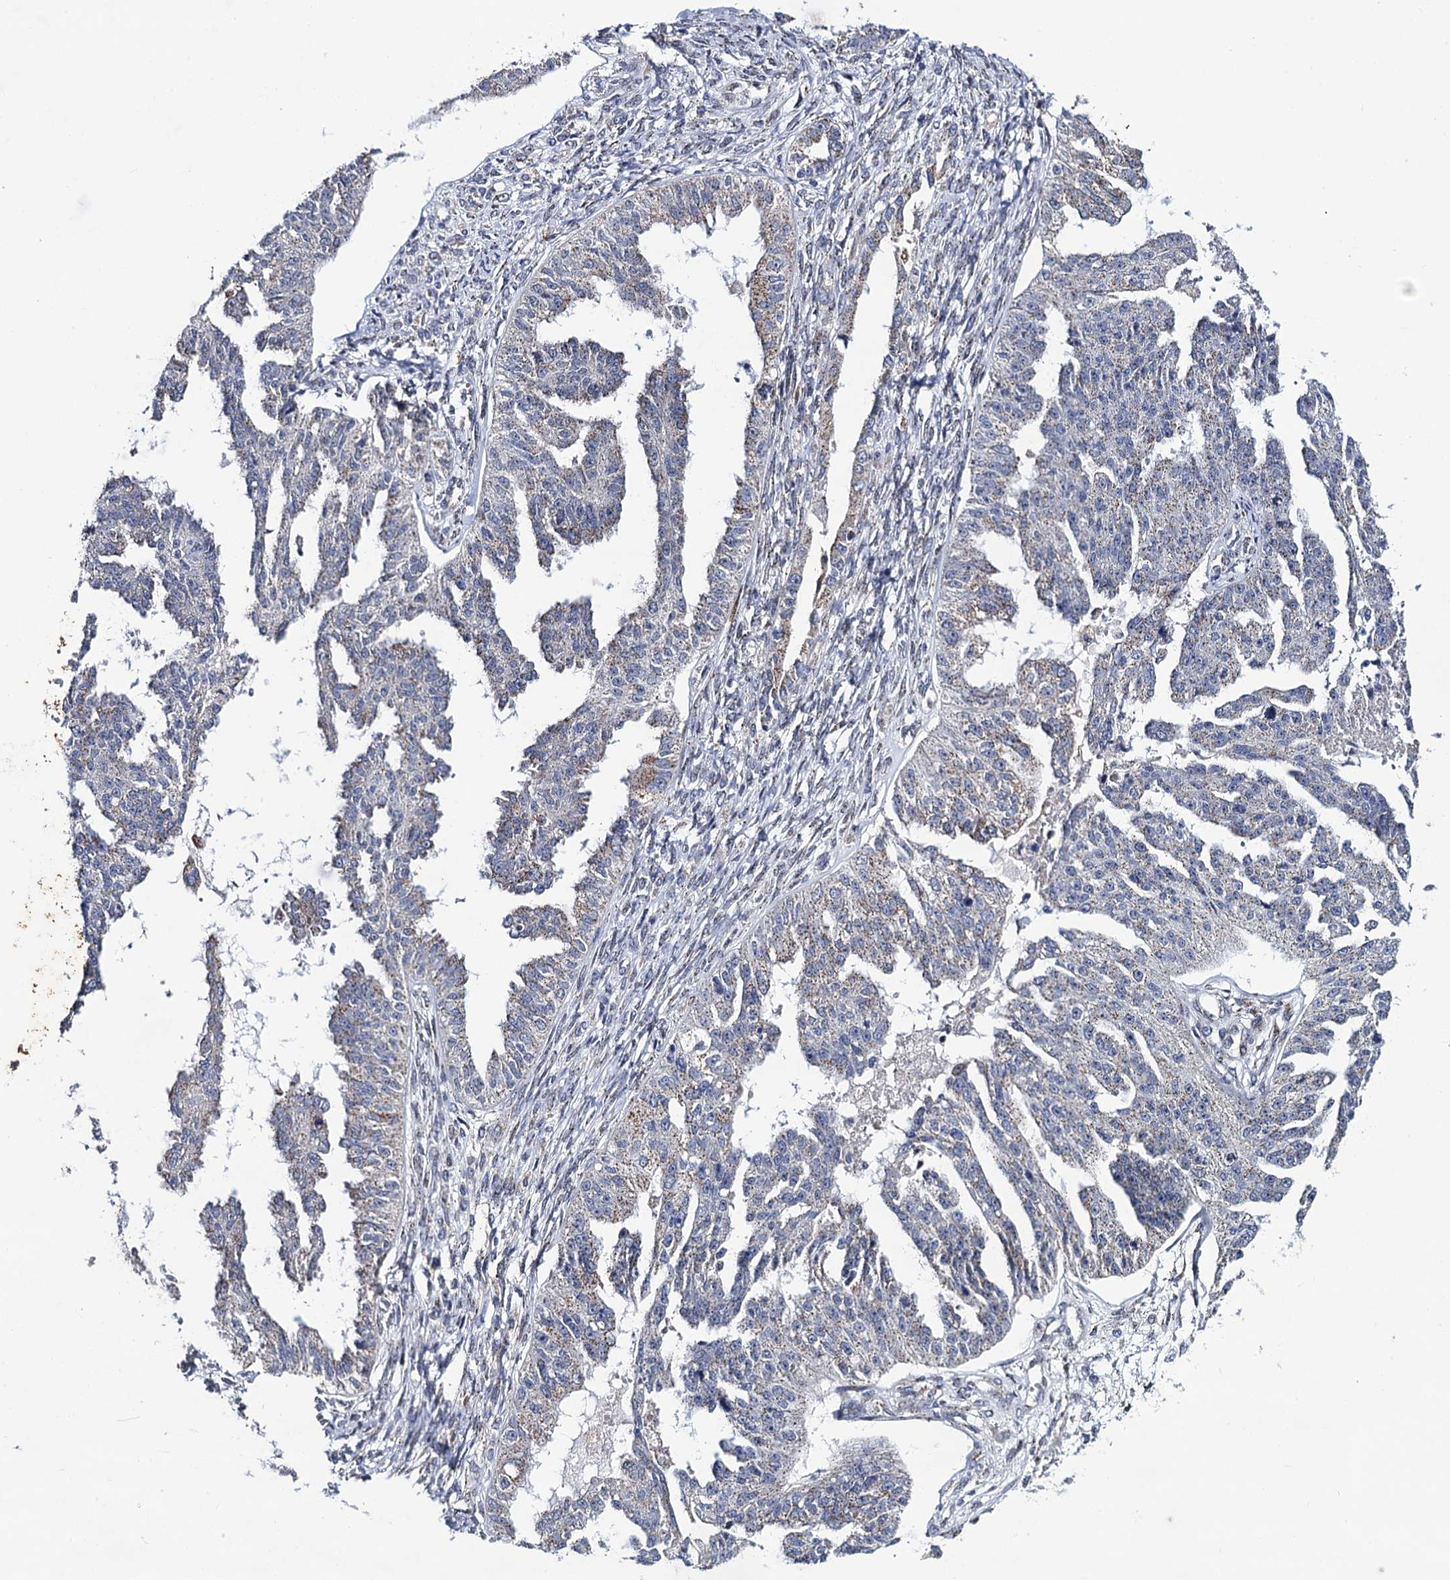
{"staining": {"intensity": "moderate", "quantity": "25%-75%", "location": "cytoplasmic/membranous"}, "tissue": "ovarian cancer", "cell_type": "Tumor cells", "image_type": "cancer", "snomed": [{"axis": "morphology", "description": "Cystadenocarcinoma, serous, NOS"}, {"axis": "topography", "description": "Ovary"}], "caption": "A brown stain shows moderate cytoplasmic/membranous expression of a protein in human ovarian cancer (serous cystadenocarcinoma) tumor cells.", "gene": "THAP2", "patient": {"sex": "female", "age": 58}}